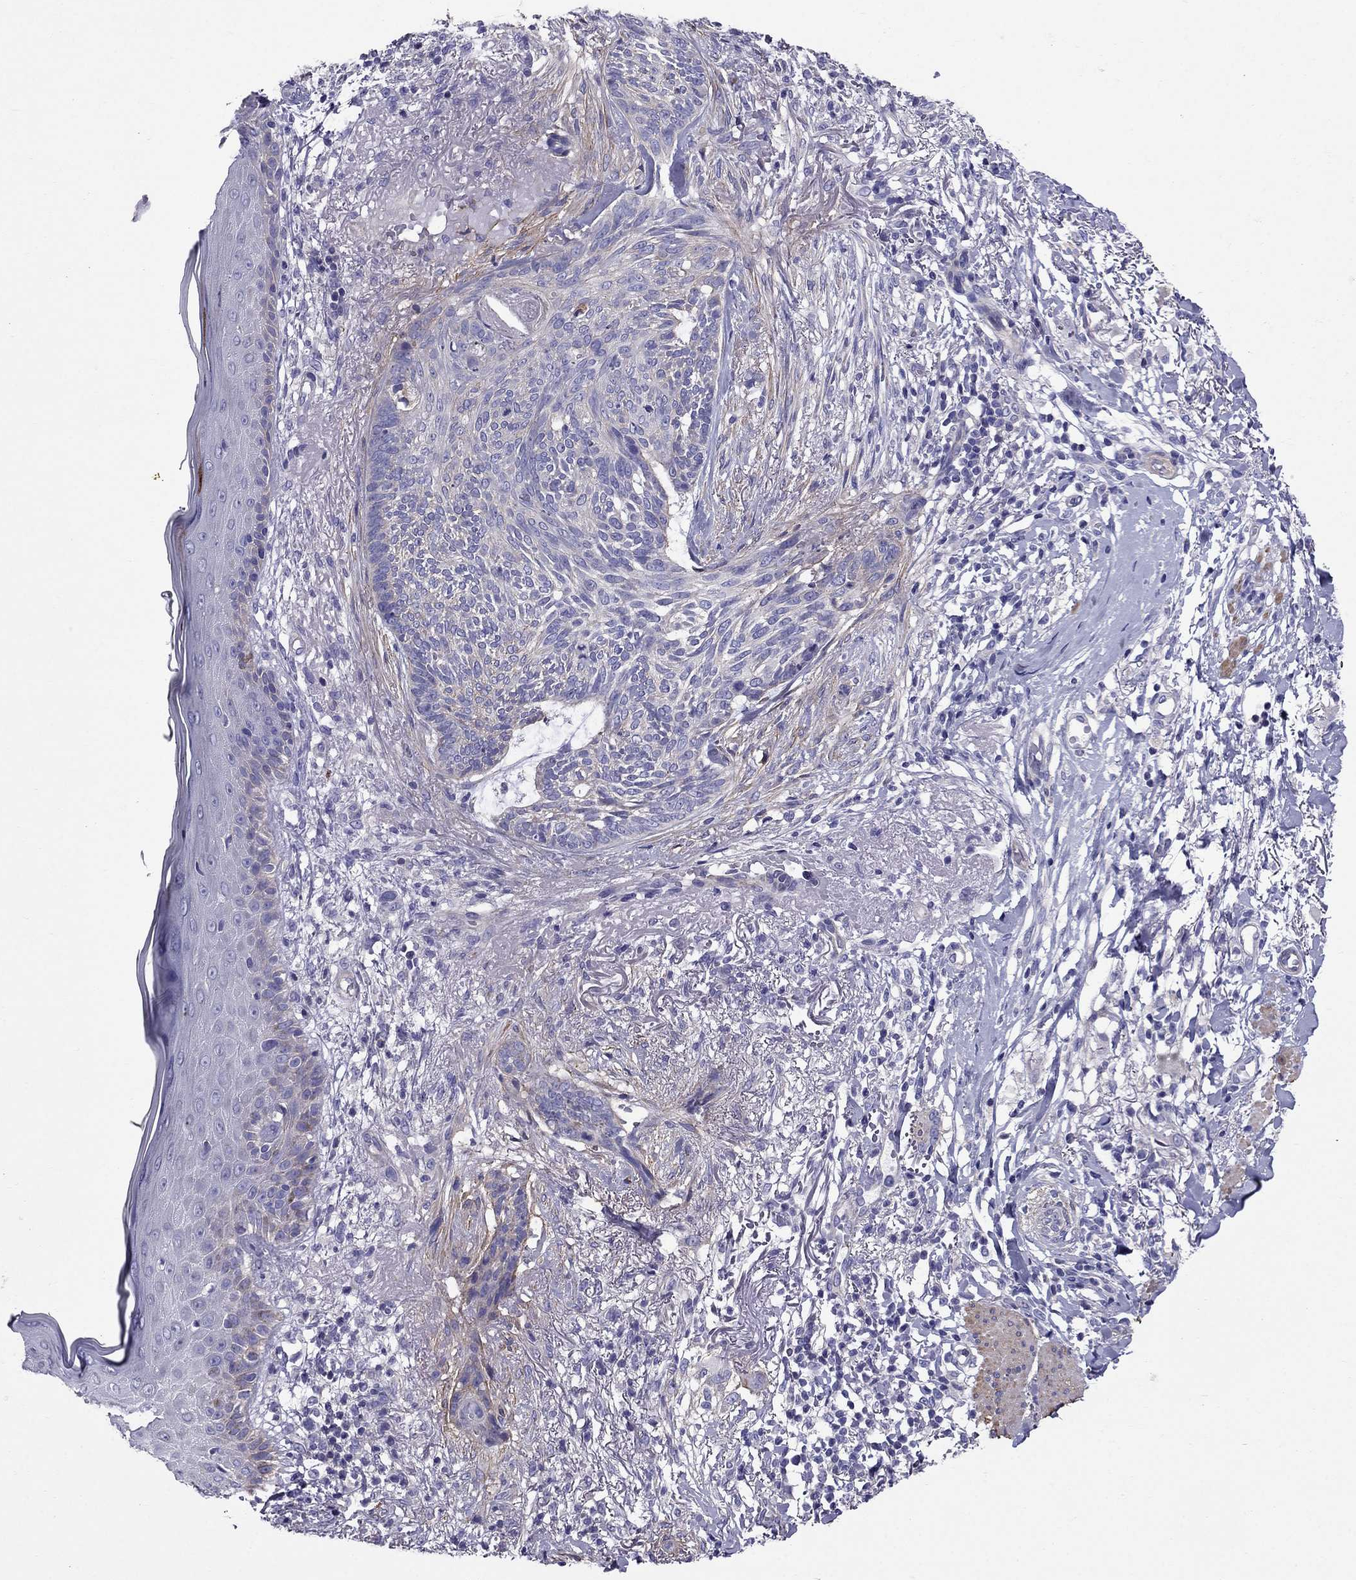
{"staining": {"intensity": "negative", "quantity": "none", "location": "none"}, "tissue": "skin cancer", "cell_type": "Tumor cells", "image_type": "cancer", "snomed": [{"axis": "morphology", "description": "Normal tissue, NOS"}, {"axis": "morphology", "description": "Basal cell carcinoma"}, {"axis": "topography", "description": "Skin"}], "caption": "Tumor cells show no significant expression in skin basal cell carcinoma. Brightfield microscopy of immunohistochemistry (IHC) stained with DAB (3,3'-diaminobenzidine) (brown) and hematoxylin (blue), captured at high magnification.", "gene": "GPR50", "patient": {"sex": "male", "age": 84}}